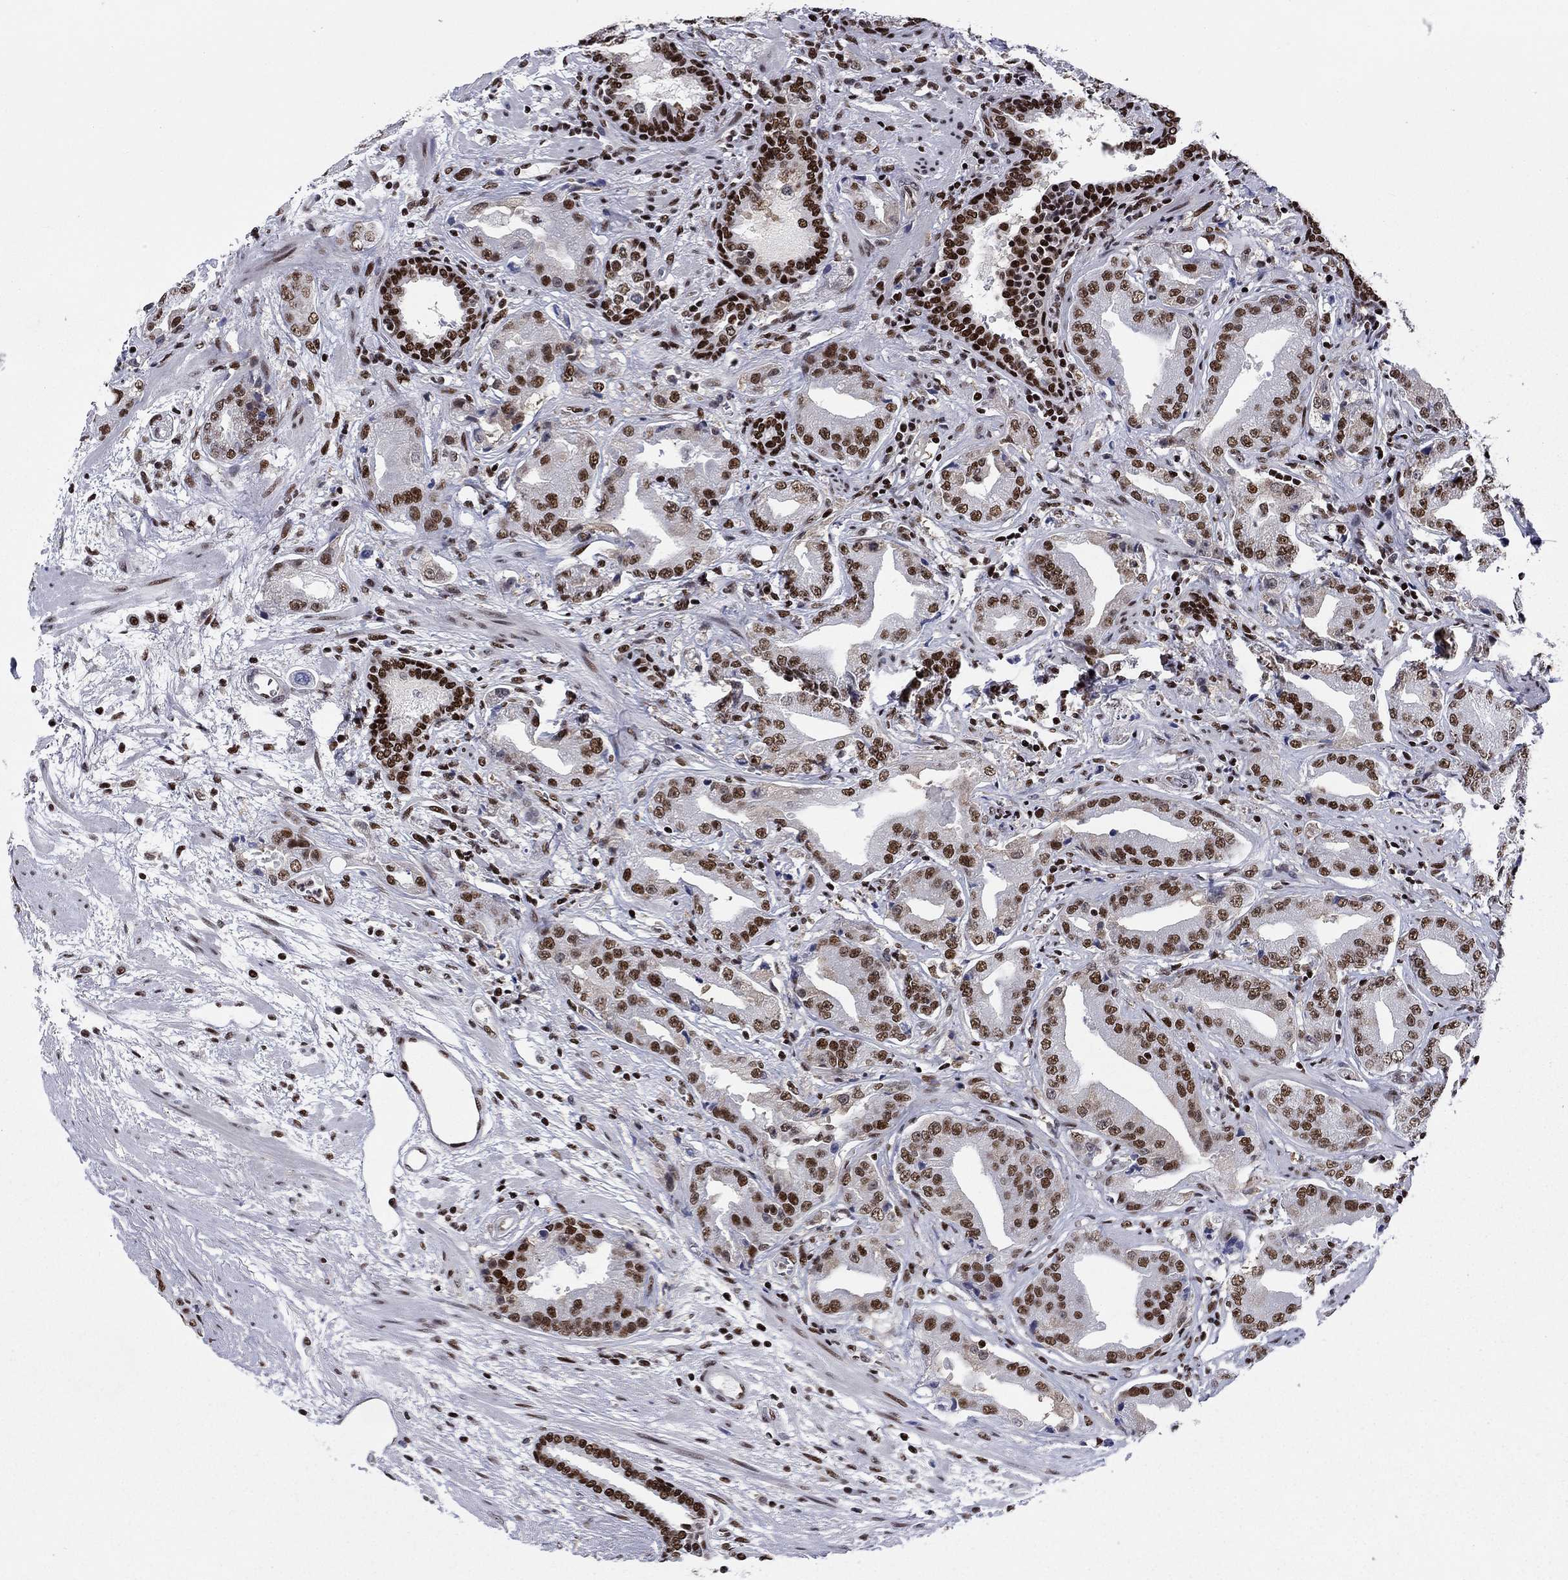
{"staining": {"intensity": "strong", "quantity": ">75%", "location": "nuclear"}, "tissue": "prostate cancer", "cell_type": "Tumor cells", "image_type": "cancer", "snomed": [{"axis": "morphology", "description": "Adenocarcinoma, Low grade"}, {"axis": "topography", "description": "Prostate"}], "caption": "Immunohistochemistry of prostate adenocarcinoma (low-grade) displays high levels of strong nuclear positivity in approximately >75% of tumor cells.", "gene": "RPRD1B", "patient": {"sex": "male", "age": 62}}